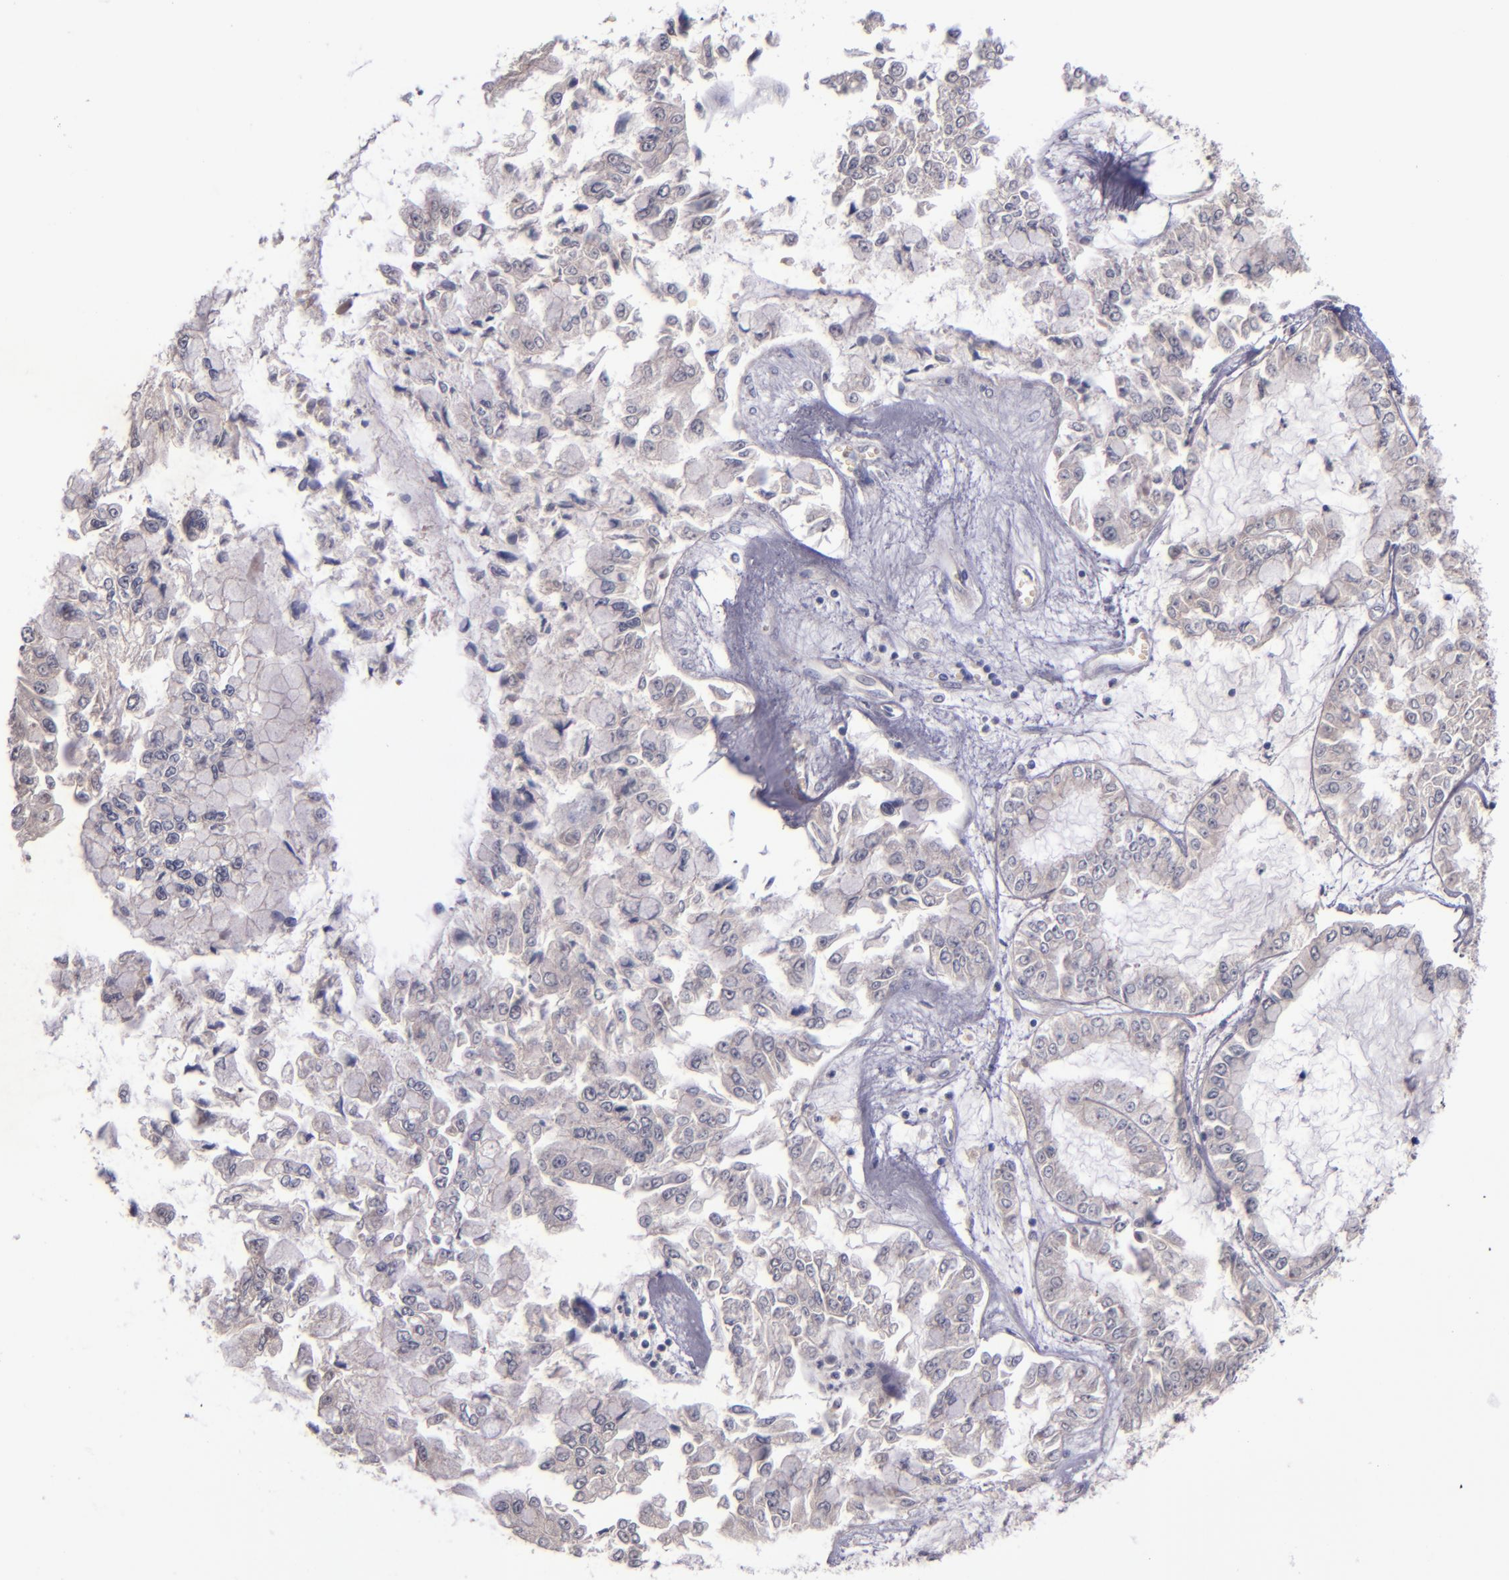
{"staining": {"intensity": "weak", "quantity": "<25%", "location": "cytoplasmic/membranous"}, "tissue": "liver cancer", "cell_type": "Tumor cells", "image_type": "cancer", "snomed": [{"axis": "morphology", "description": "Cholangiocarcinoma"}, {"axis": "topography", "description": "Liver"}], "caption": "Immunohistochemistry image of neoplastic tissue: human liver cancer stained with DAB demonstrates no significant protein positivity in tumor cells.", "gene": "TSC2", "patient": {"sex": "female", "age": 79}}